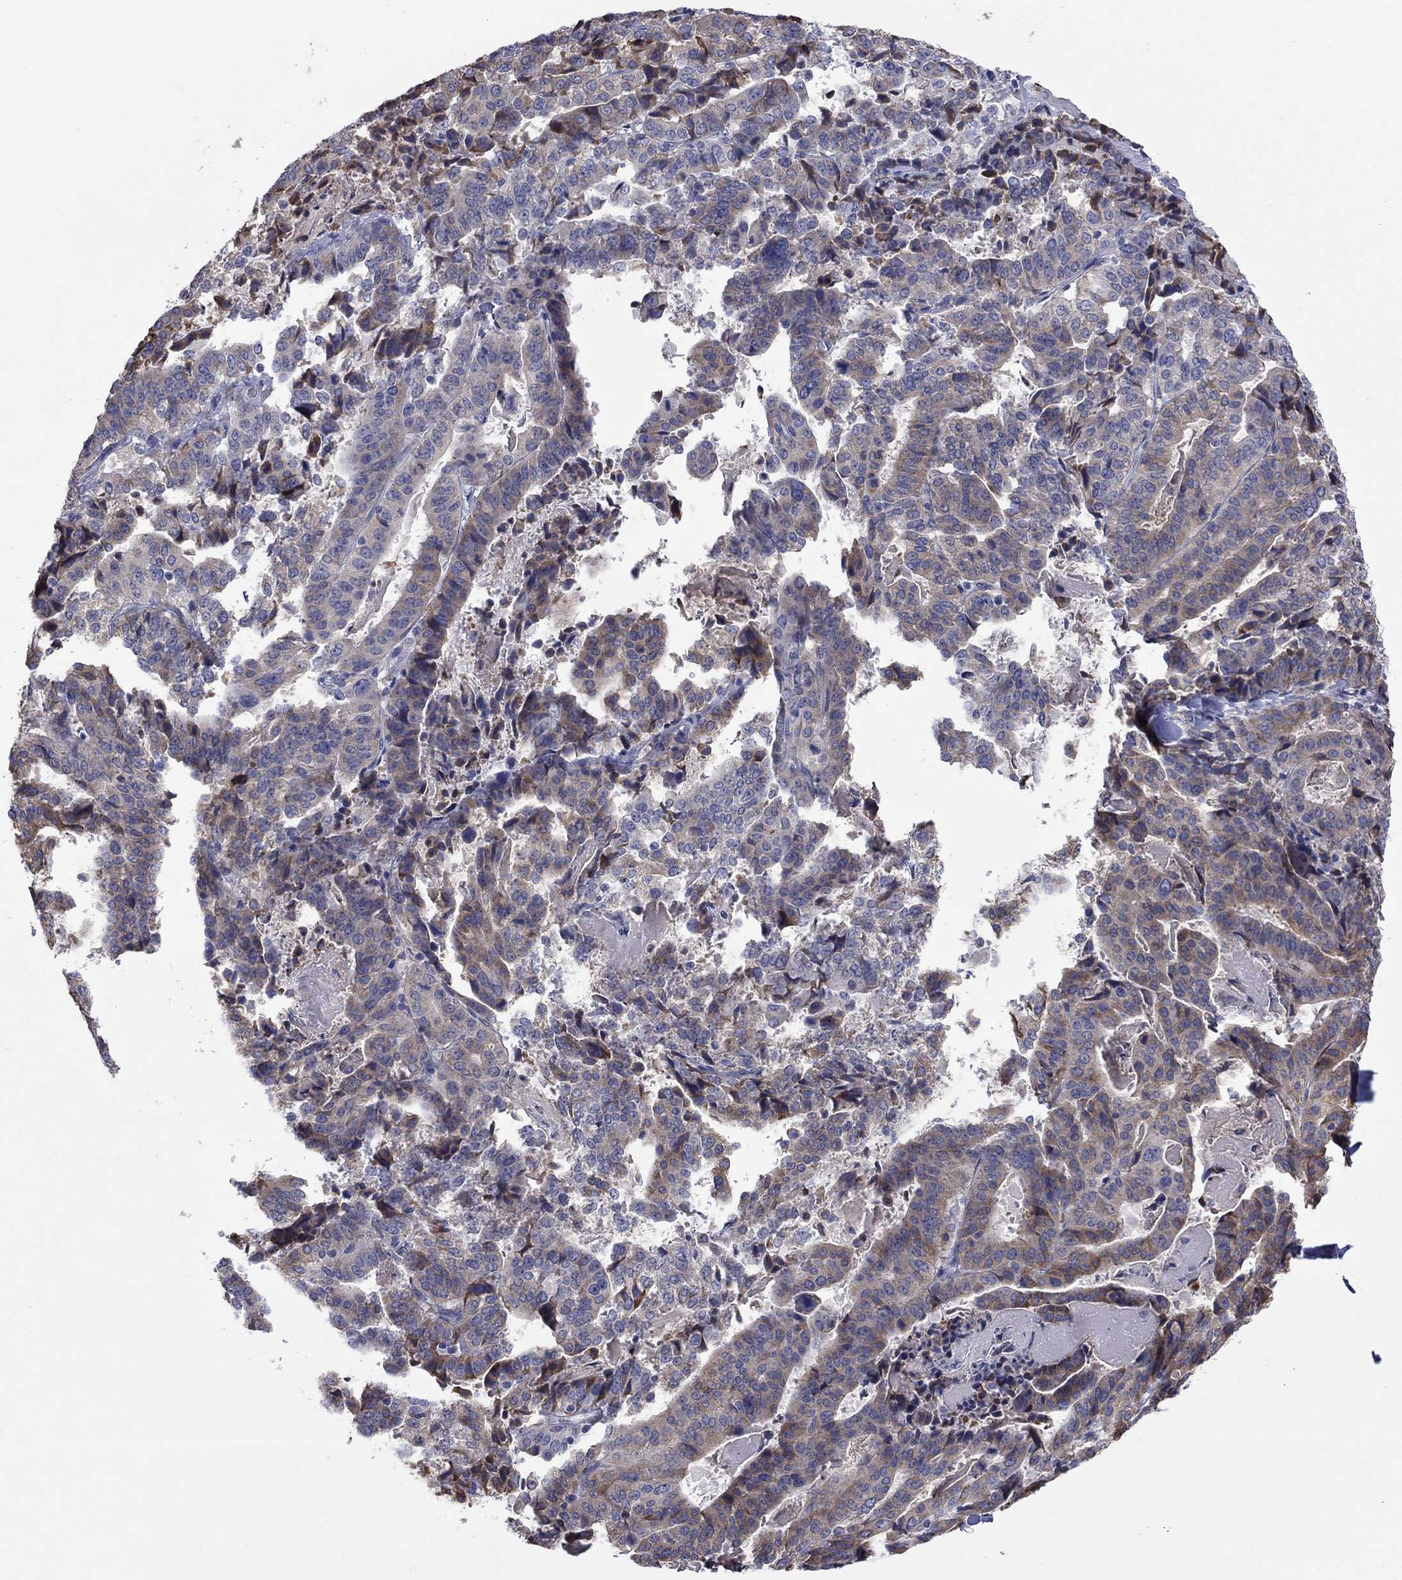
{"staining": {"intensity": "moderate", "quantity": "<25%", "location": "cytoplasmic/membranous"}, "tissue": "stomach cancer", "cell_type": "Tumor cells", "image_type": "cancer", "snomed": [{"axis": "morphology", "description": "Adenocarcinoma, NOS"}, {"axis": "topography", "description": "Stomach"}], "caption": "Stomach cancer stained with IHC exhibits moderate cytoplasmic/membranous staining in about <25% of tumor cells.", "gene": "TMPRSS11A", "patient": {"sex": "male", "age": 48}}